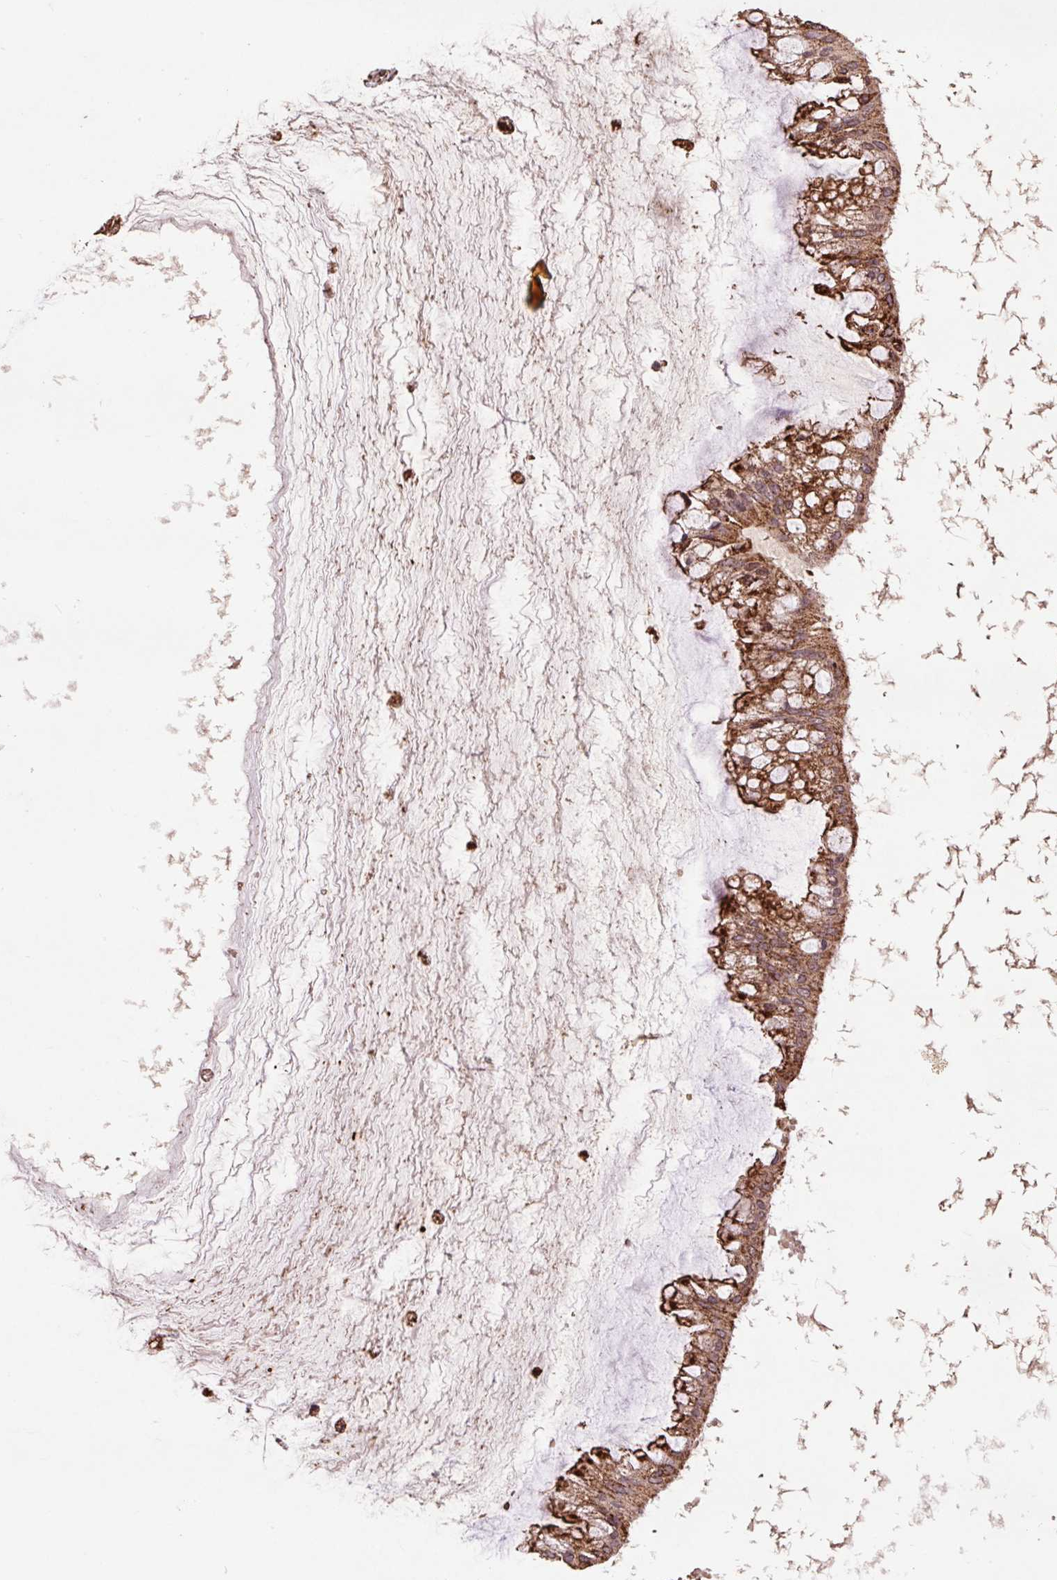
{"staining": {"intensity": "strong", "quantity": ">75%", "location": "cytoplasmic/membranous"}, "tissue": "ovarian cancer", "cell_type": "Tumor cells", "image_type": "cancer", "snomed": [{"axis": "morphology", "description": "Cystadenocarcinoma, mucinous, NOS"}, {"axis": "topography", "description": "Ovary"}], "caption": "About >75% of tumor cells in human ovarian mucinous cystadenocarcinoma demonstrate strong cytoplasmic/membranous protein positivity as visualized by brown immunohistochemical staining.", "gene": "ATP5F1A", "patient": {"sex": "female", "age": 73}}